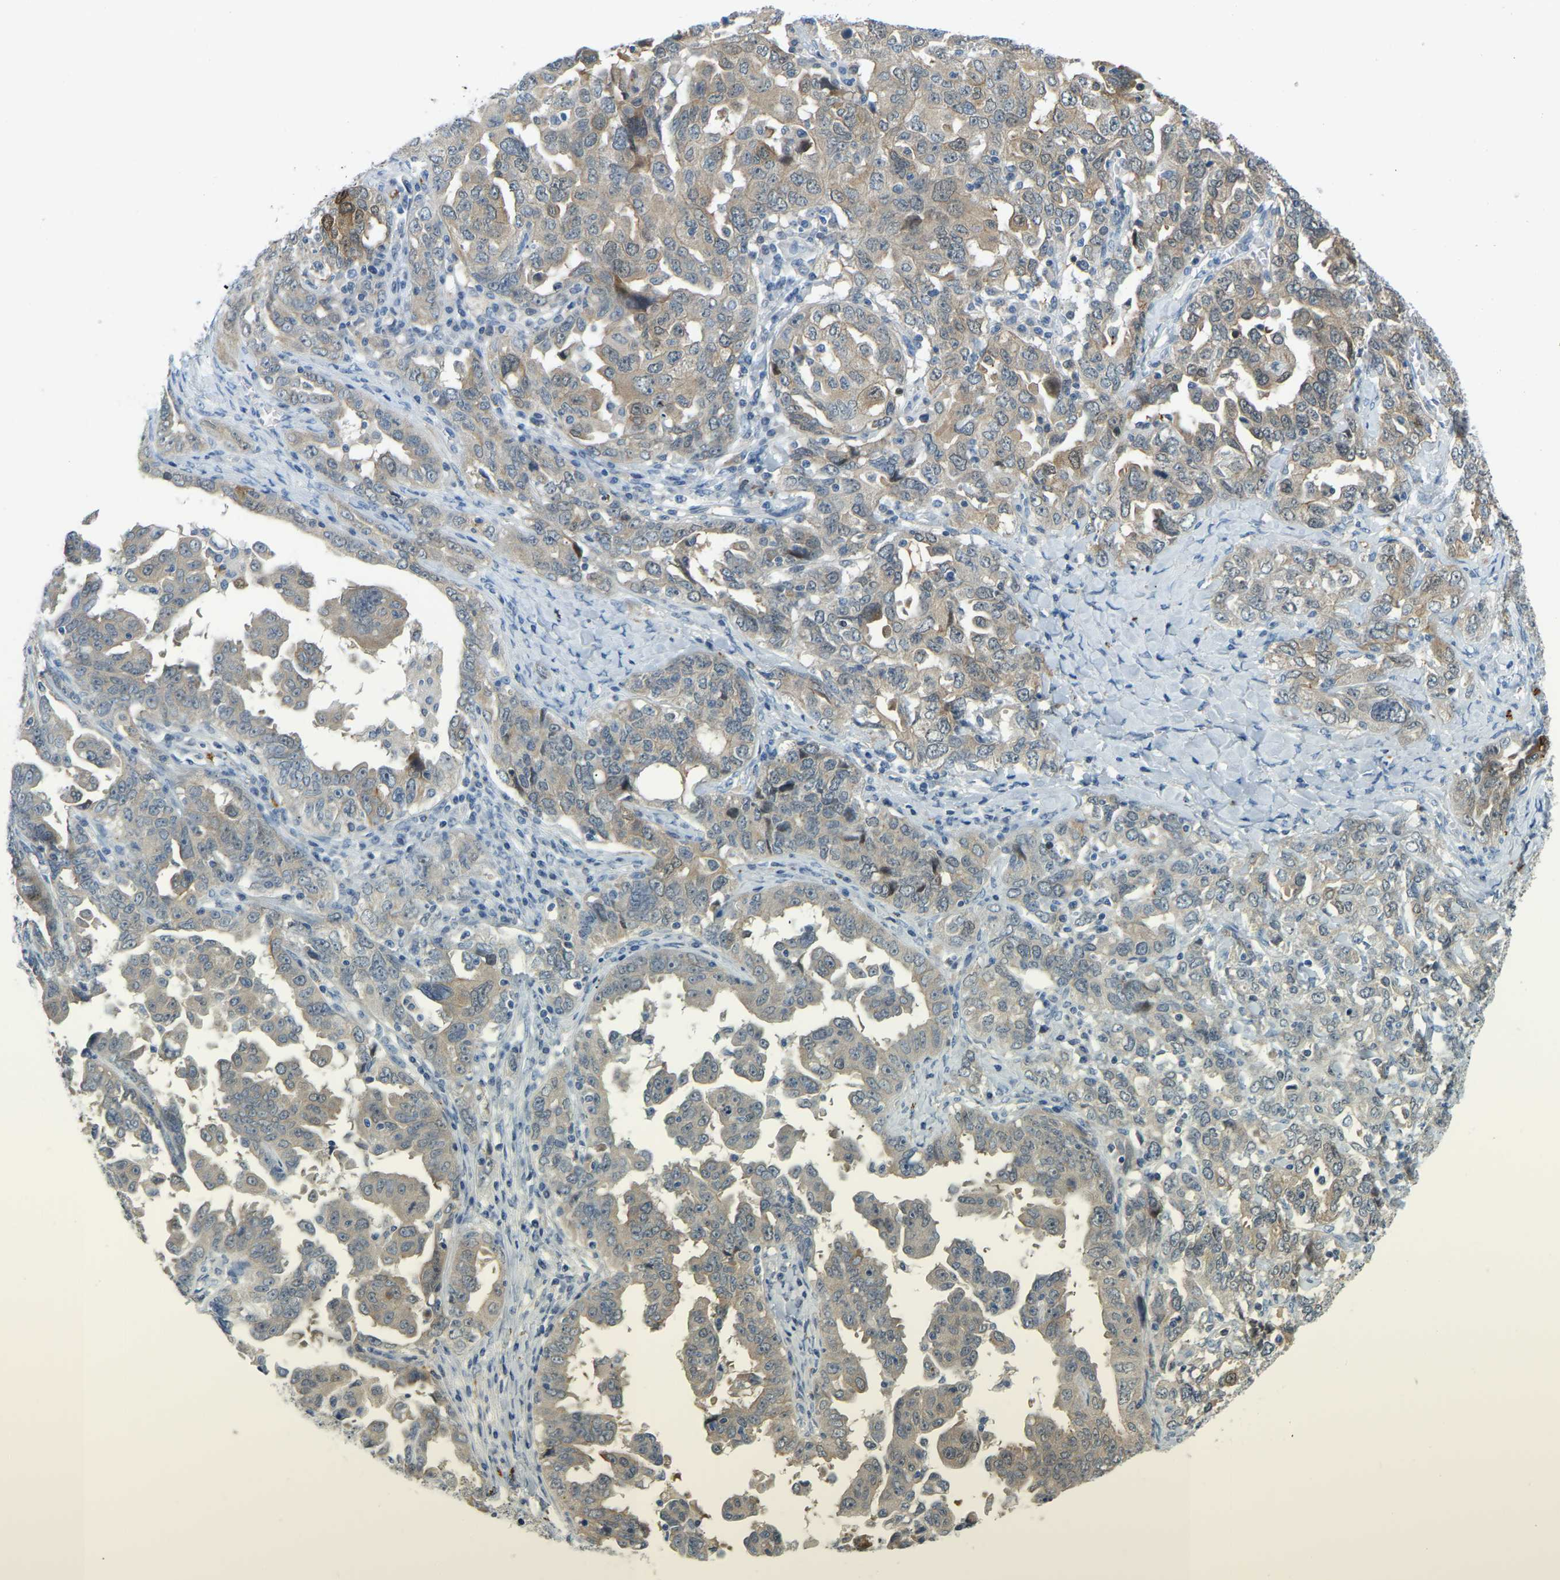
{"staining": {"intensity": "weak", "quantity": ">75%", "location": "cytoplasmic/membranous"}, "tissue": "ovarian cancer", "cell_type": "Tumor cells", "image_type": "cancer", "snomed": [{"axis": "morphology", "description": "Carcinoma, endometroid"}, {"axis": "topography", "description": "Ovary"}], "caption": "Immunohistochemical staining of human ovarian cancer exhibits low levels of weak cytoplasmic/membranous expression in approximately >75% of tumor cells.", "gene": "NME8", "patient": {"sex": "female", "age": 62}}